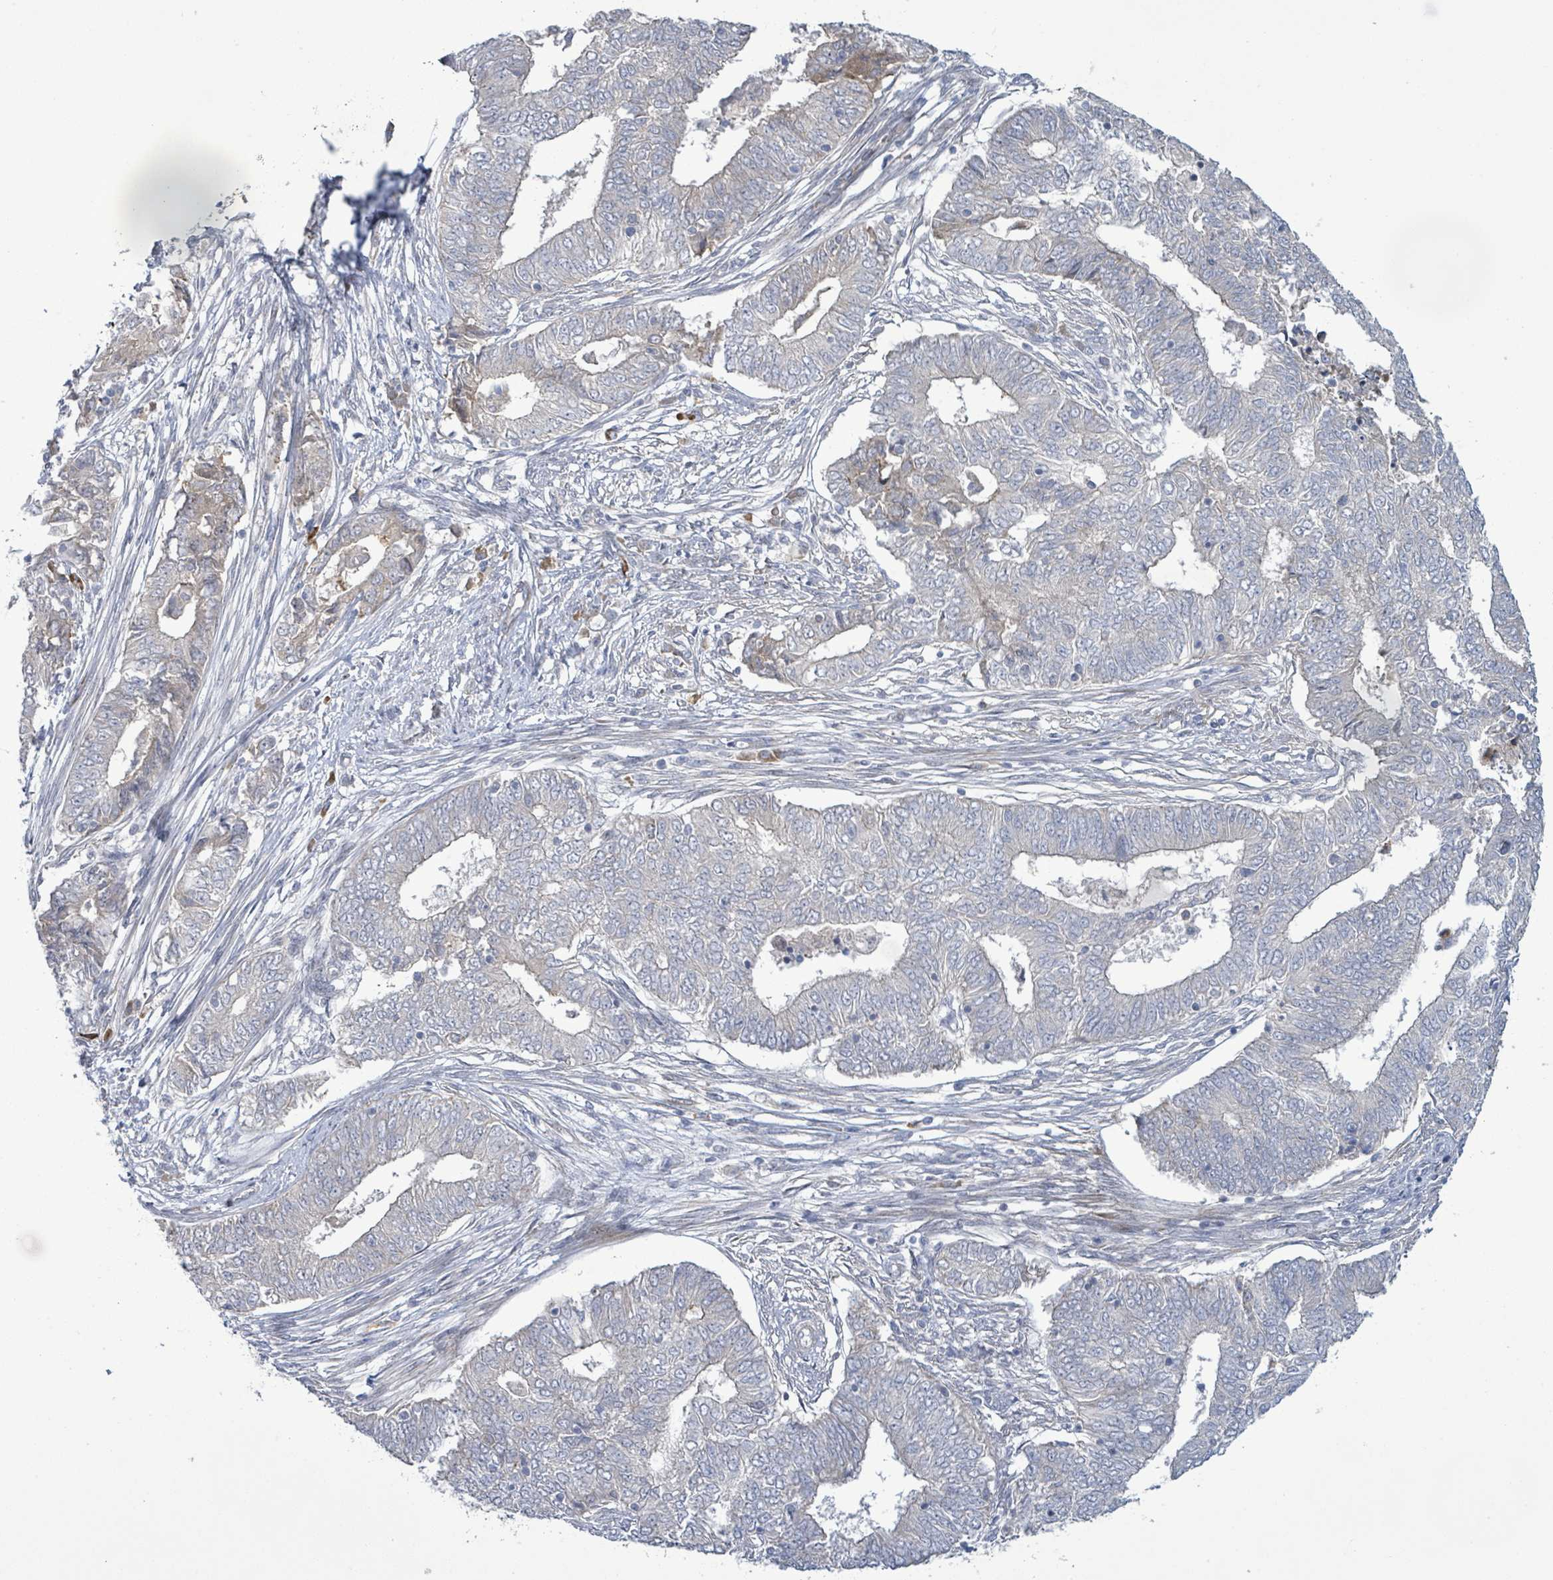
{"staining": {"intensity": "negative", "quantity": "none", "location": "none"}, "tissue": "endometrial cancer", "cell_type": "Tumor cells", "image_type": "cancer", "snomed": [{"axis": "morphology", "description": "Adenocarcinoma, NOS"}, {"axis": "topography", "description": "Endometrium"}], "caption": "The micrograph exhibits no significant positivity in tumor cells of endometrial cancer.", "gene": "SLIT3", "patient": {"sex": "female", "age": 62}}